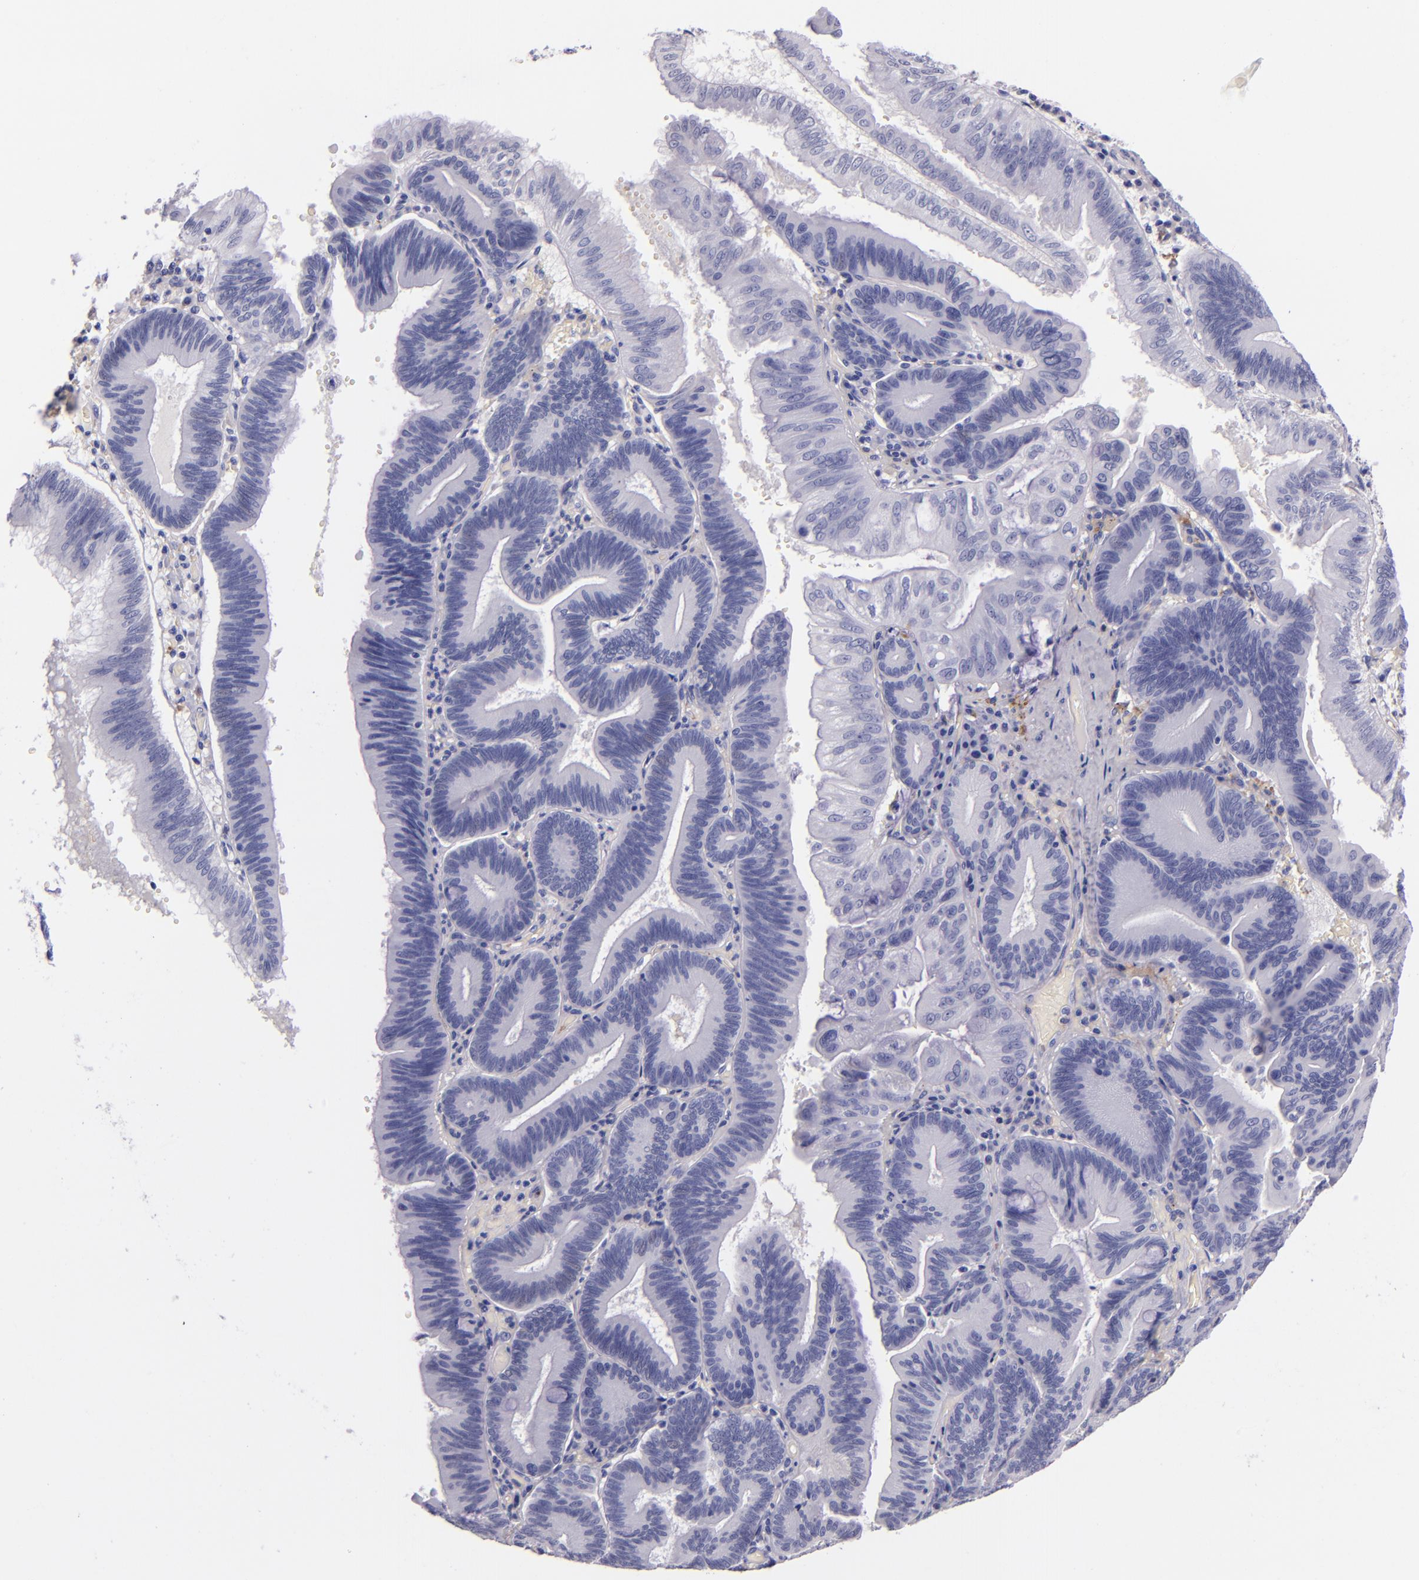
{"staining": {"intensity": "negative", "quantity": "none", "location": "none"}, "tissue": "pancreatic cancer", "cell_type": "Tumor cells", "image_type": "cancer", "snomed": [{"axis": "morphology", "description": "Adenocarcinoma, NOS"}, {"axis": "topography", "description": "Pancreas"}], "caption": "Histopathology image shows no significant protein staining in tumor cells of pancreatic adenocarcinoma.", "gene": "F13A1", "patient": {"sex": "male", "age": 82}}